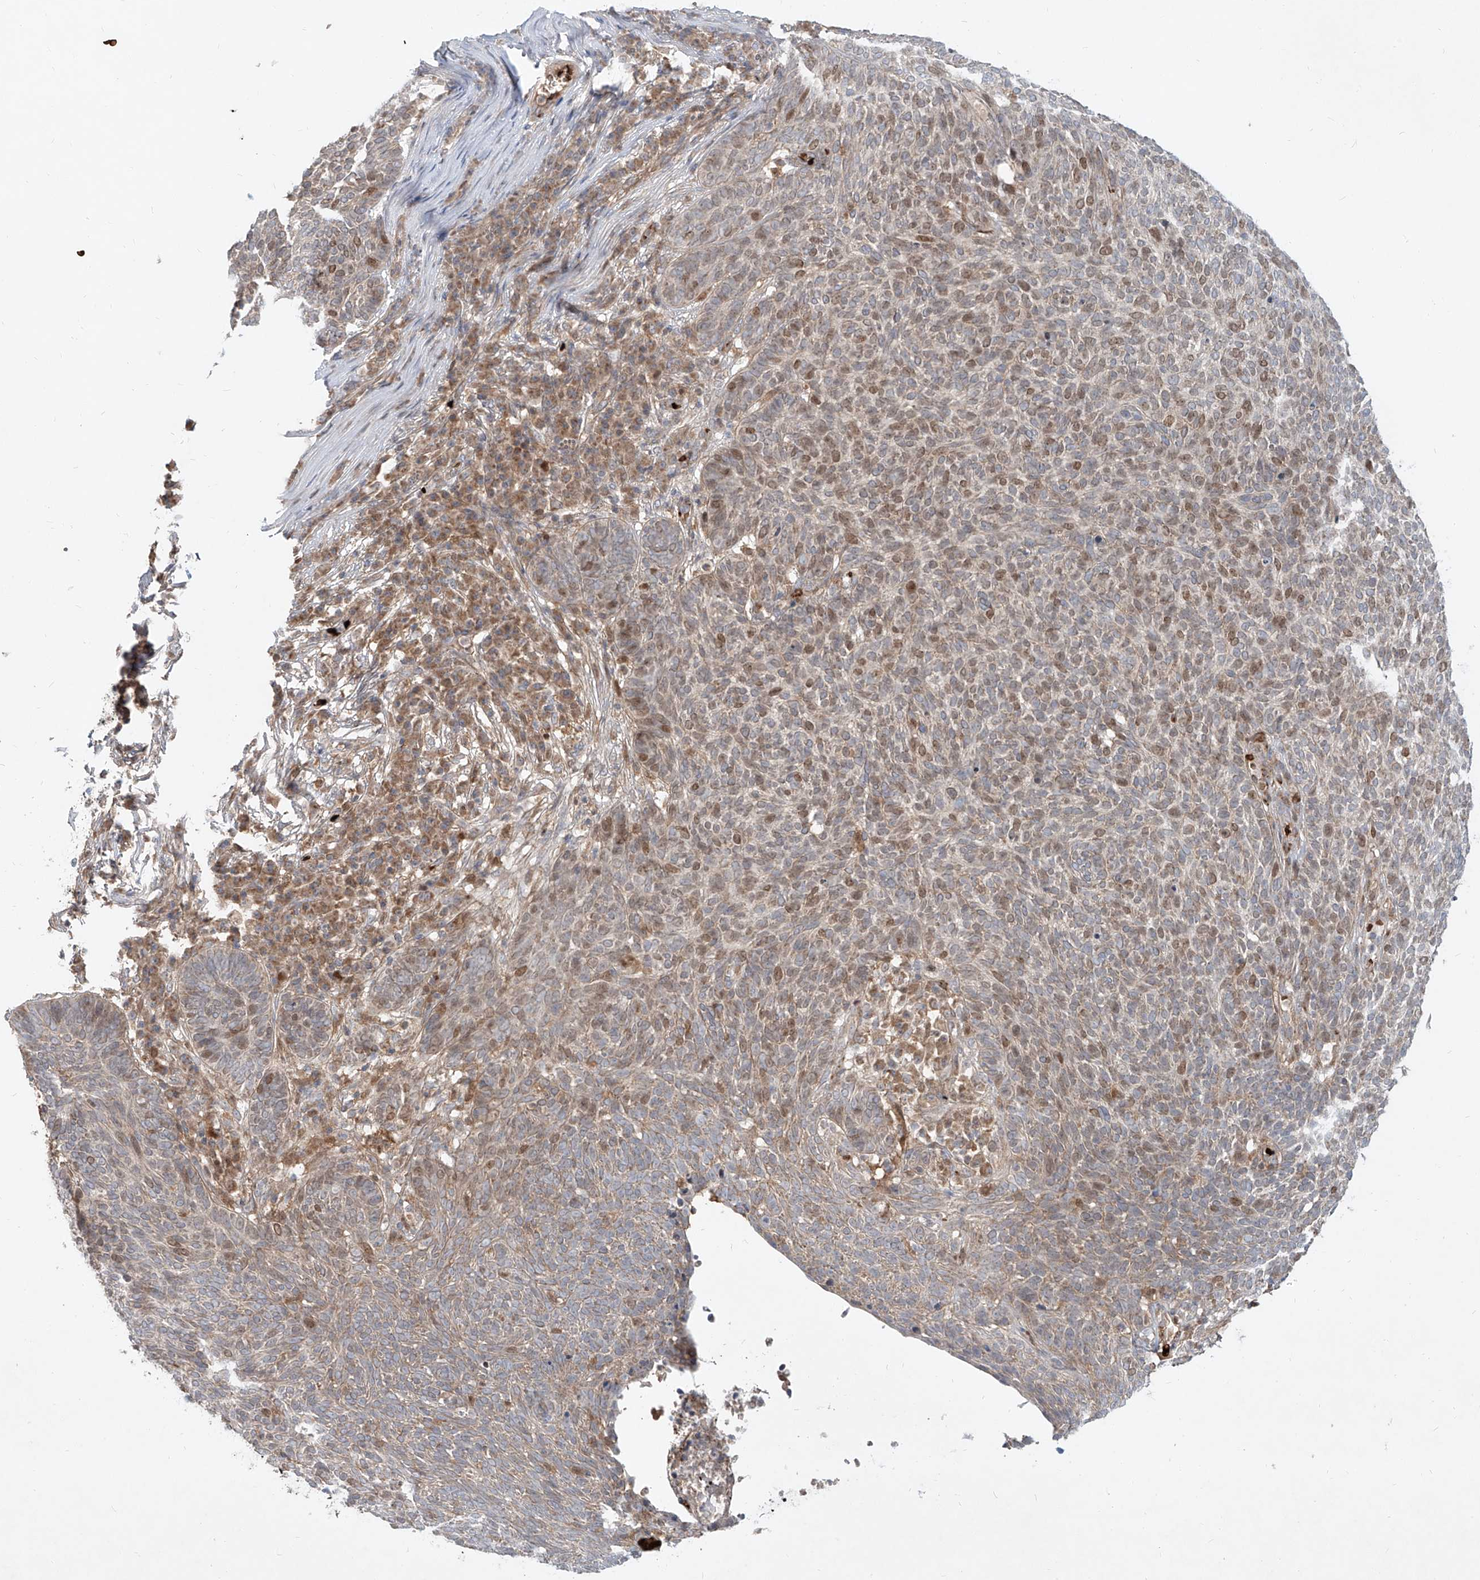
{"staining": {"intensity": "moderate", "quantity": "25%-75%", "location": "nuclear"}, "tissue": "skin cancer", "cell_type": "Tumor cells", "image_type": "cancer", "snomed": [{"axis": "morphology", "description": "Squamous cell carcinoma, NOS"}, {"axis": "topography", "description": "Skin"}], "caption": "IHC of squamous cell carcinoma (skin) reveals medium levels of moderate nuclear staining in approximately 25%-75% of tumor cells. The protein is stained brown, and the nuclei are stained in blue (DAB IHC with brightfield microscopy, high magnification).", "gene": "FGD2", "patient": {"sex": "female", "age": 90}}